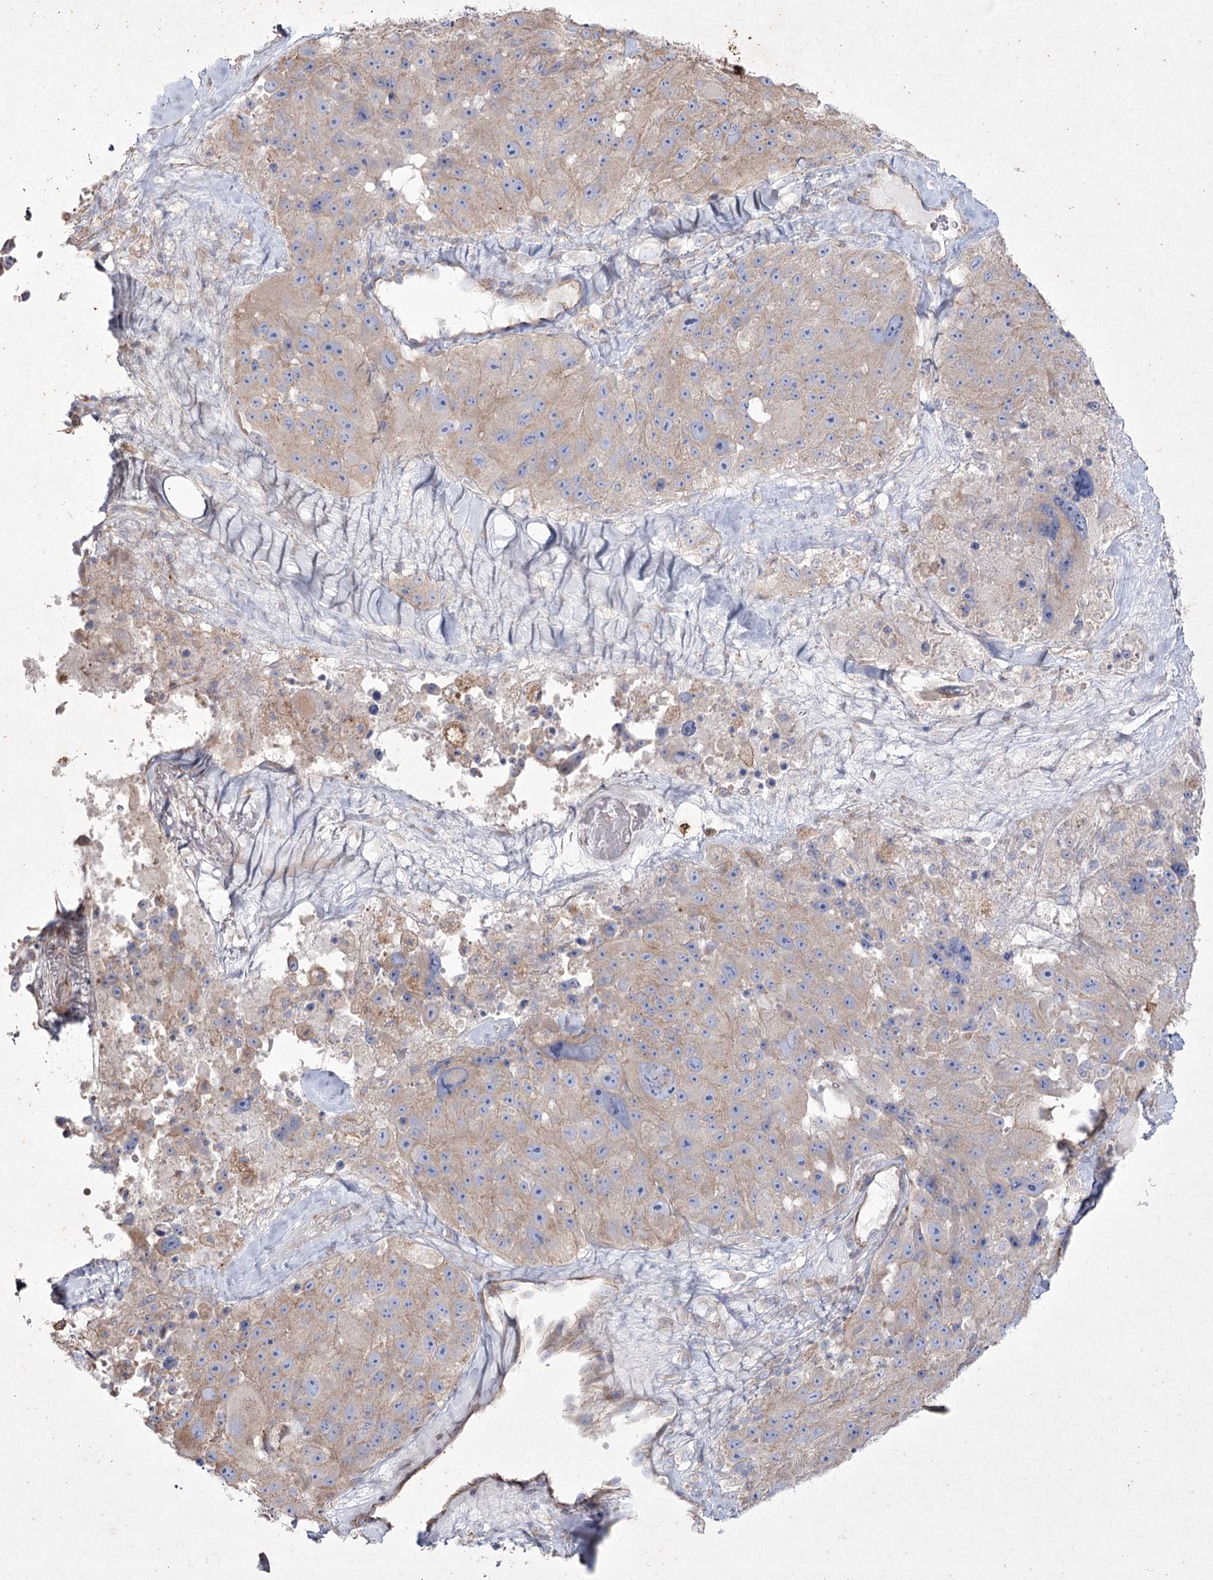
{"staining": {"intensity": "weak", "quantity": "25%-75%", "location": "cytoplasmic/membranous"}, "tissue": "melanoma", "cell_type": "Tumor cells", "image_type": "cancer", "snomed": [{"axis": "morphology", "description": "Malignant melanoma, Metastatic site"}, {"axis": "topography", "description": "Lymph node"}], "caption": "Malignant melanoma (metastatic site) stained for a protein (brown) exhibits weak cytoplasmic/membranous positive expression in approximately 25%-75% of tumor cells.", "gene": "LDLRAD3", "patient": {"sex": "male", "age": 62}}